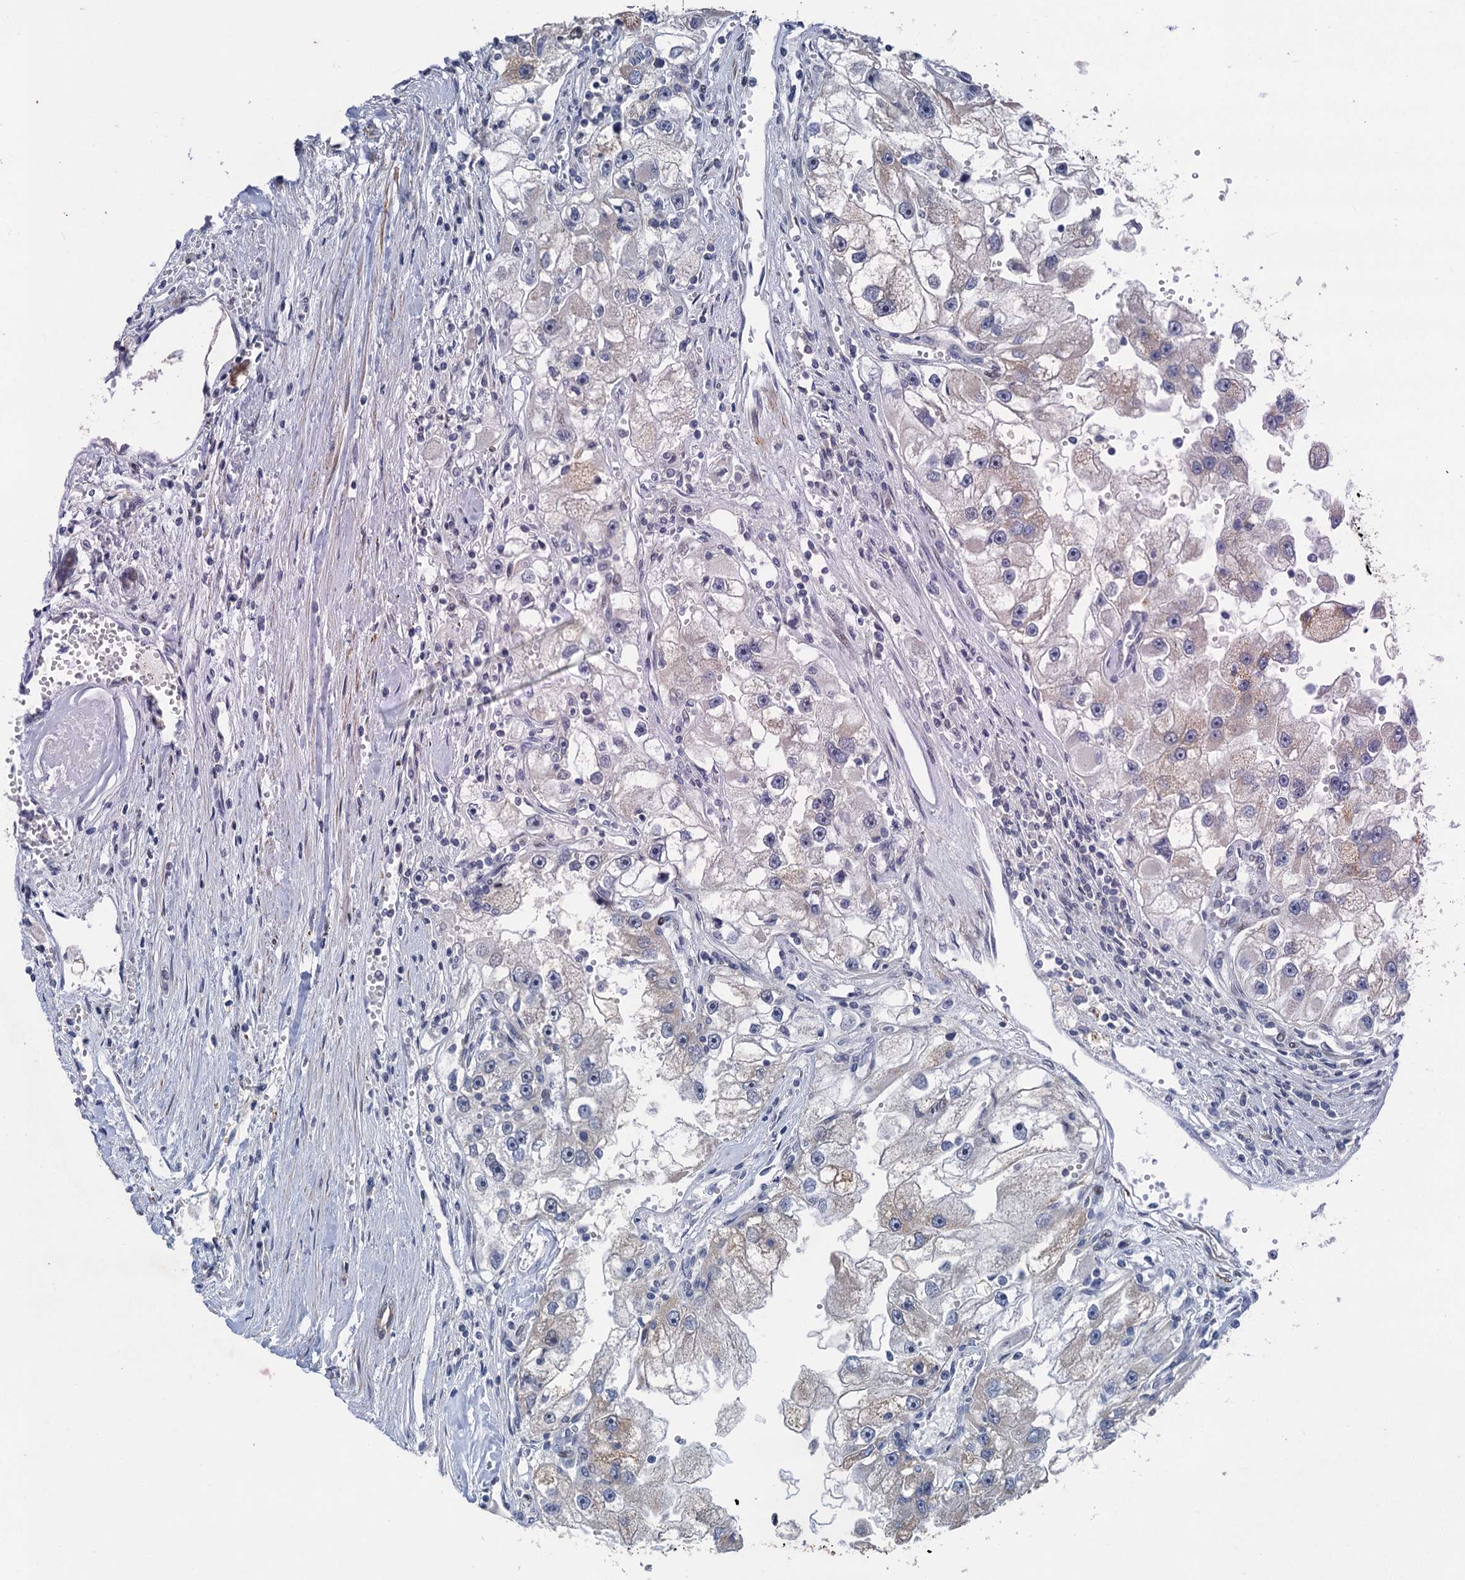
{"staining": {"intensity": "negative", "quantity": "none", "location": "none"}, "tissue": "renal cancer", "cell_type": "Tumor cells", "image_type": "cancer", "snomed": [{"axis": "morphology", "description": "Adenocarcinoma, NOS"}, {"axis": "topography", "description": "Kidney"}], "caption": "Tumor cells show no significant positivity in renal cancer. (Stains: DAB immunohistochemistry (IHC) with hematoxylin counter stain, Microscopy: brightfield microscopy at high magnification).", "gene": "ESYT3", "patient": {"sex": "male", "age": 63}}